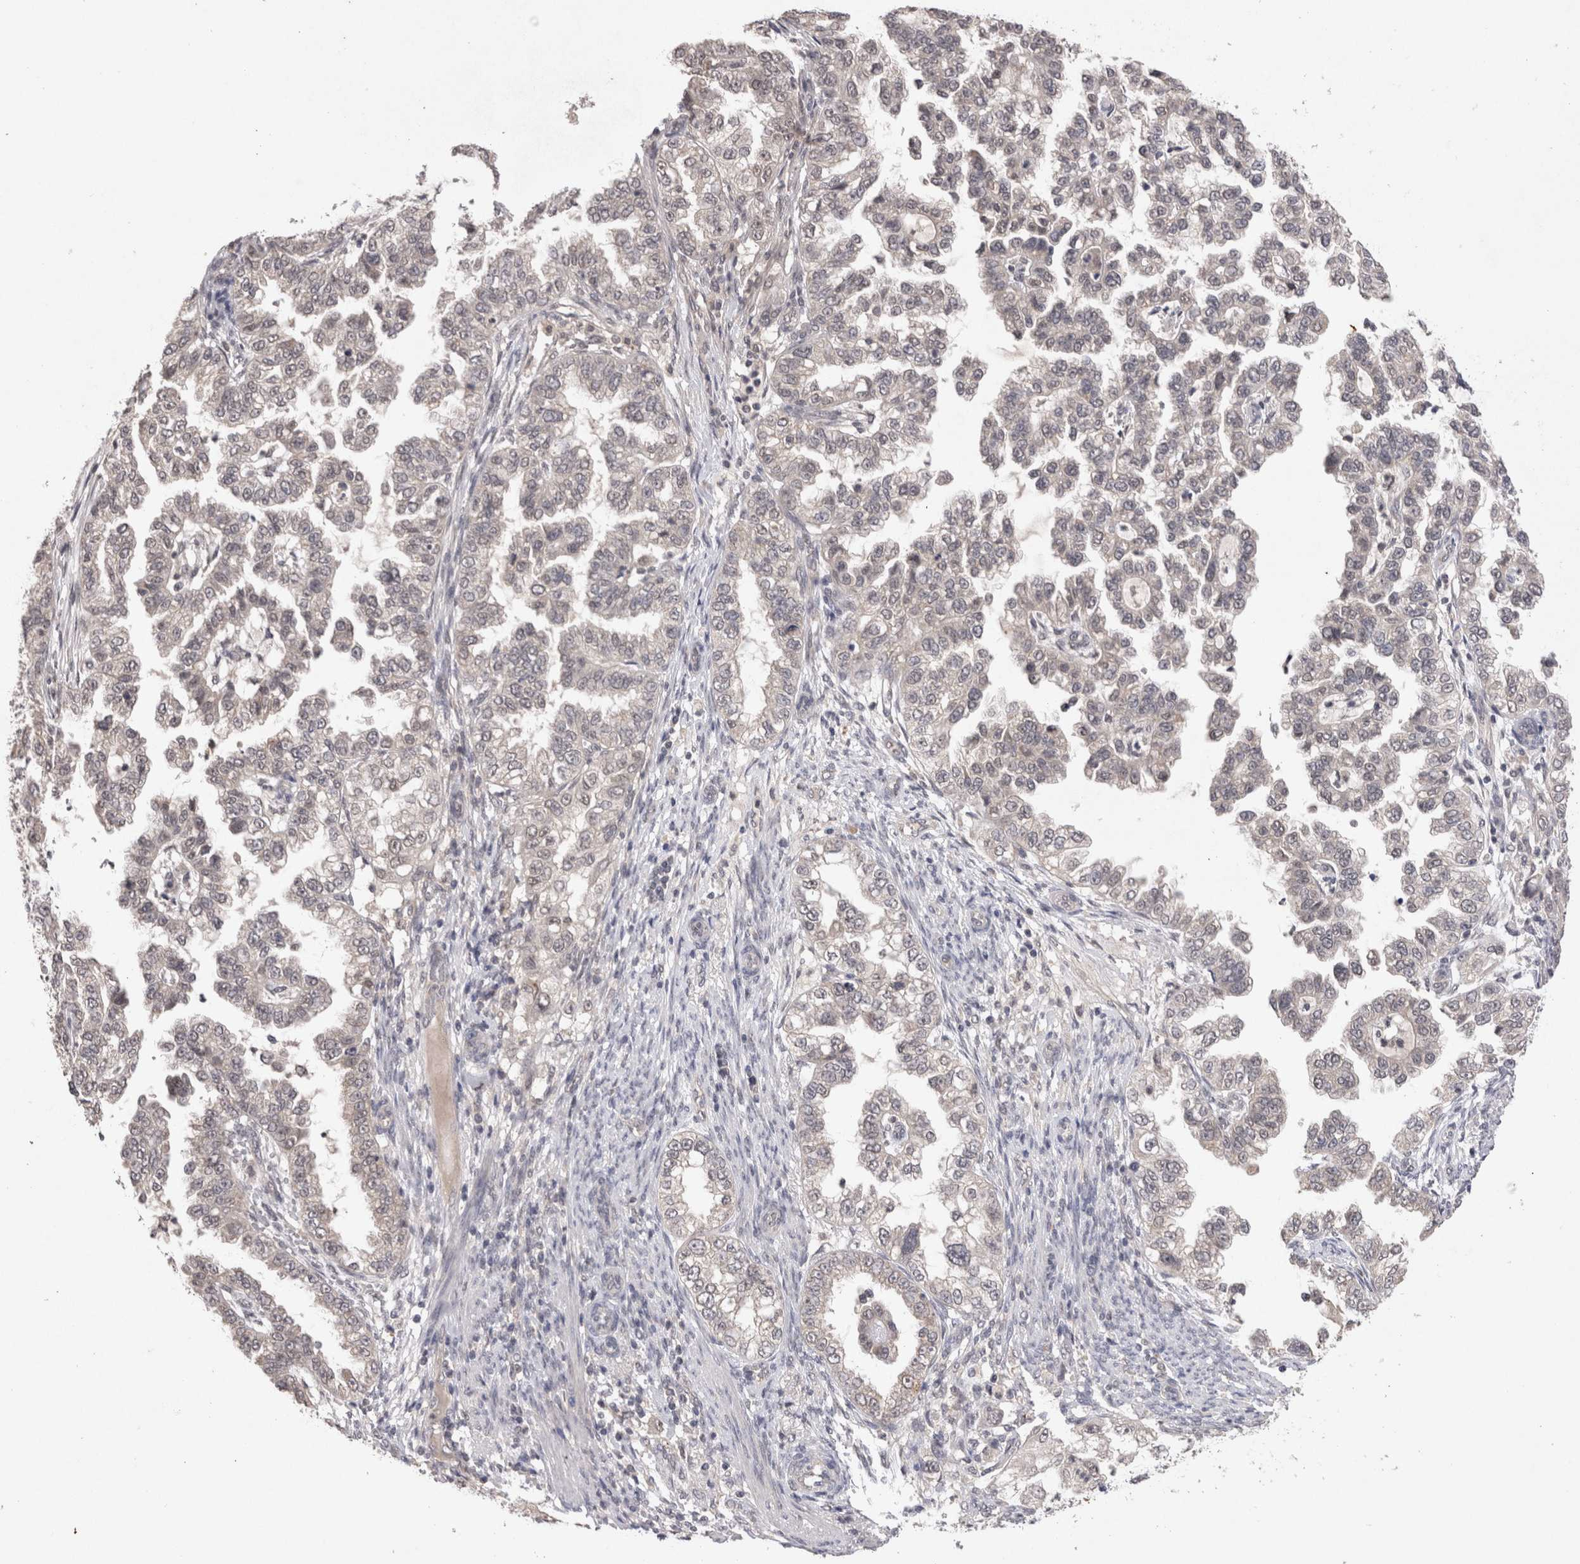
{"staining": {"intensity": "negative", "quantity": "none", "location": "none"}, "tissue": "endometrial cancer", "cell_type": "Tumor cells", "image_type": "cancer", "snomed": [{"axis": "morphology", "description": "Adenocarcinoma, NOS"}, {"axis": "topography", "description": "Endometrium"}], "caption": "Micrograph shows no significant protein staining in tumor cells of endometrial cancer.", "gene": "RASSF3", "patient": {"sex": "female", "age": 85}}